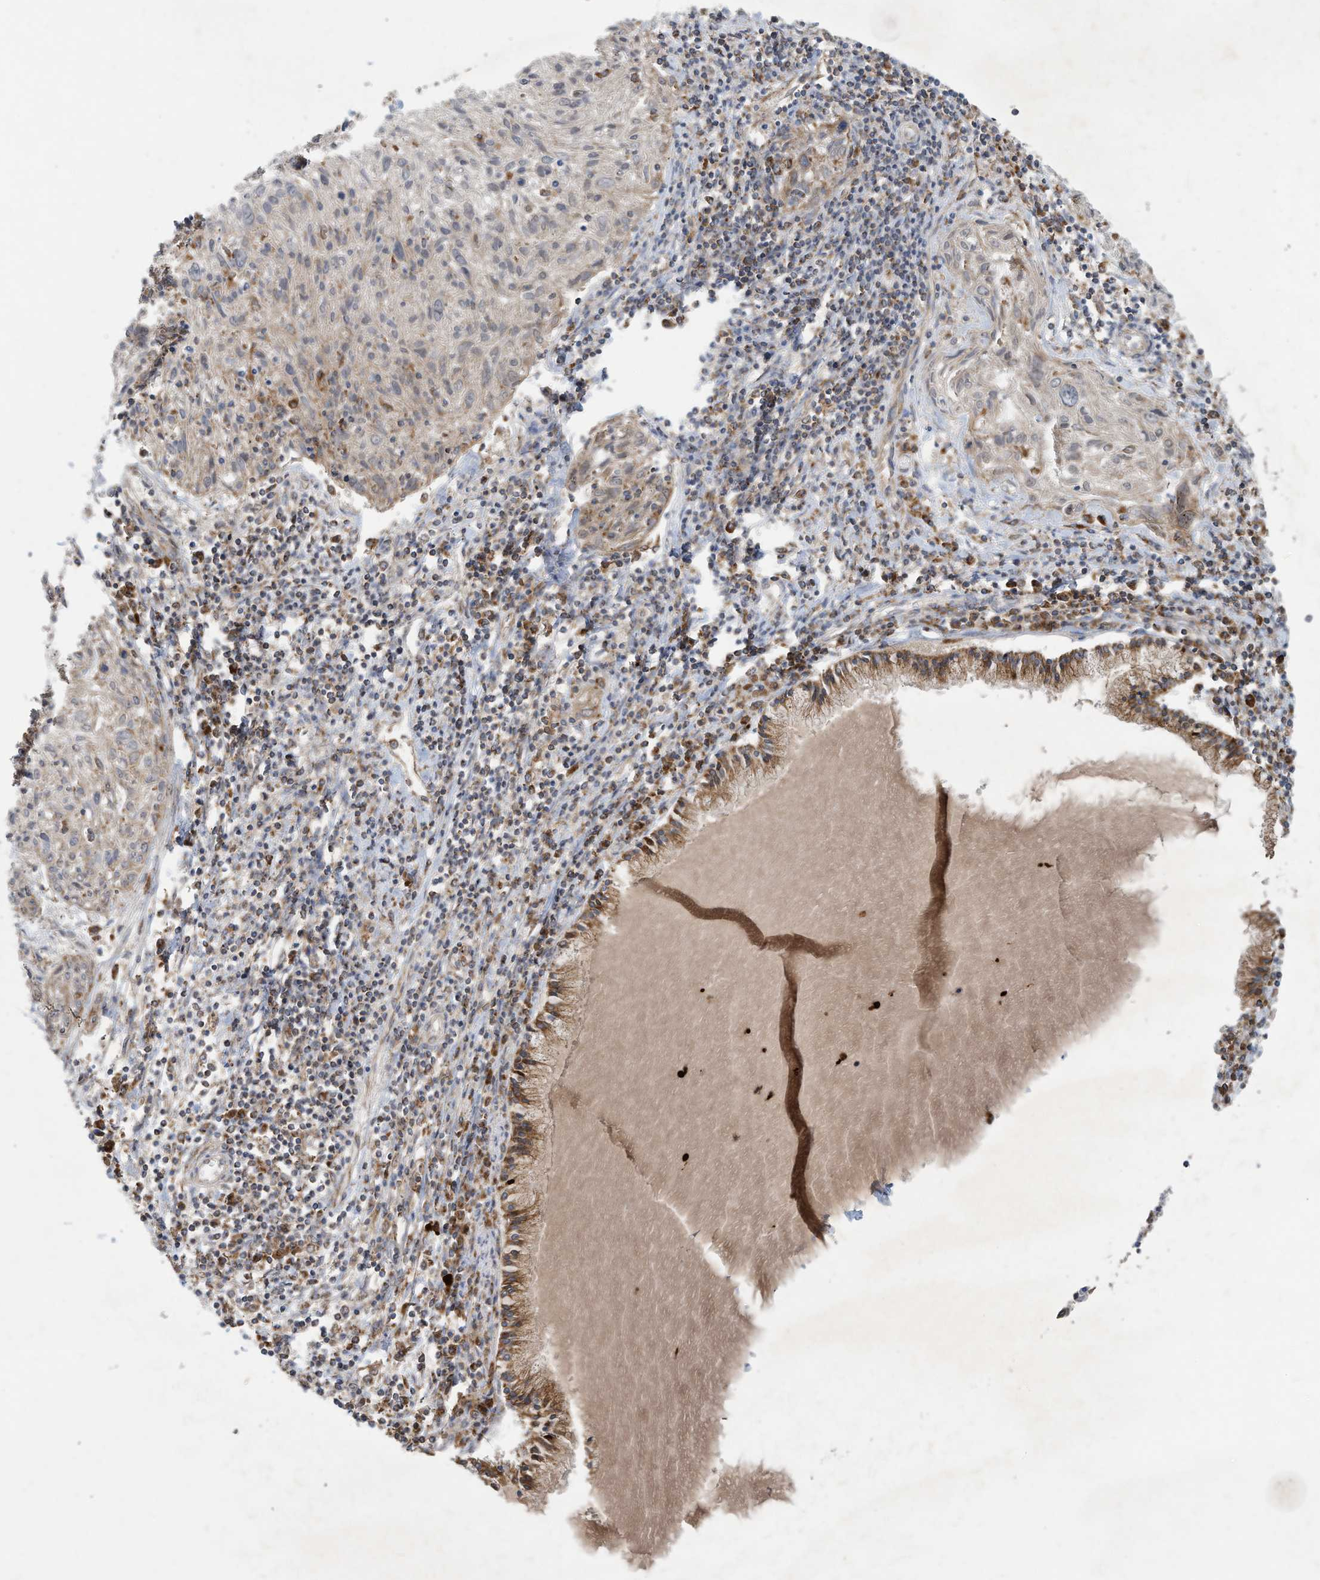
{"staining": {"intensity": "negative", "quantity": "none", "location": "none"}, "tissue": "cervical cancer", "cell_type": "Tumor cells", "image_type": "cancer", "snomed": [{"axis": "morphology", "description": "Squamous cell carcinoma, NOS"}, {"axis": "topography", "description": "Cervix"}], "caption": "Tumor cells show no significant staining in cervical cancer. (DAB (3,3'-diaminobenzidine) immunohistochemistry (IHC) visualized using brightfield microscopy, high magnification).", "gene": "C2orf74", "patient": {"sex": "female", "age": 51}}